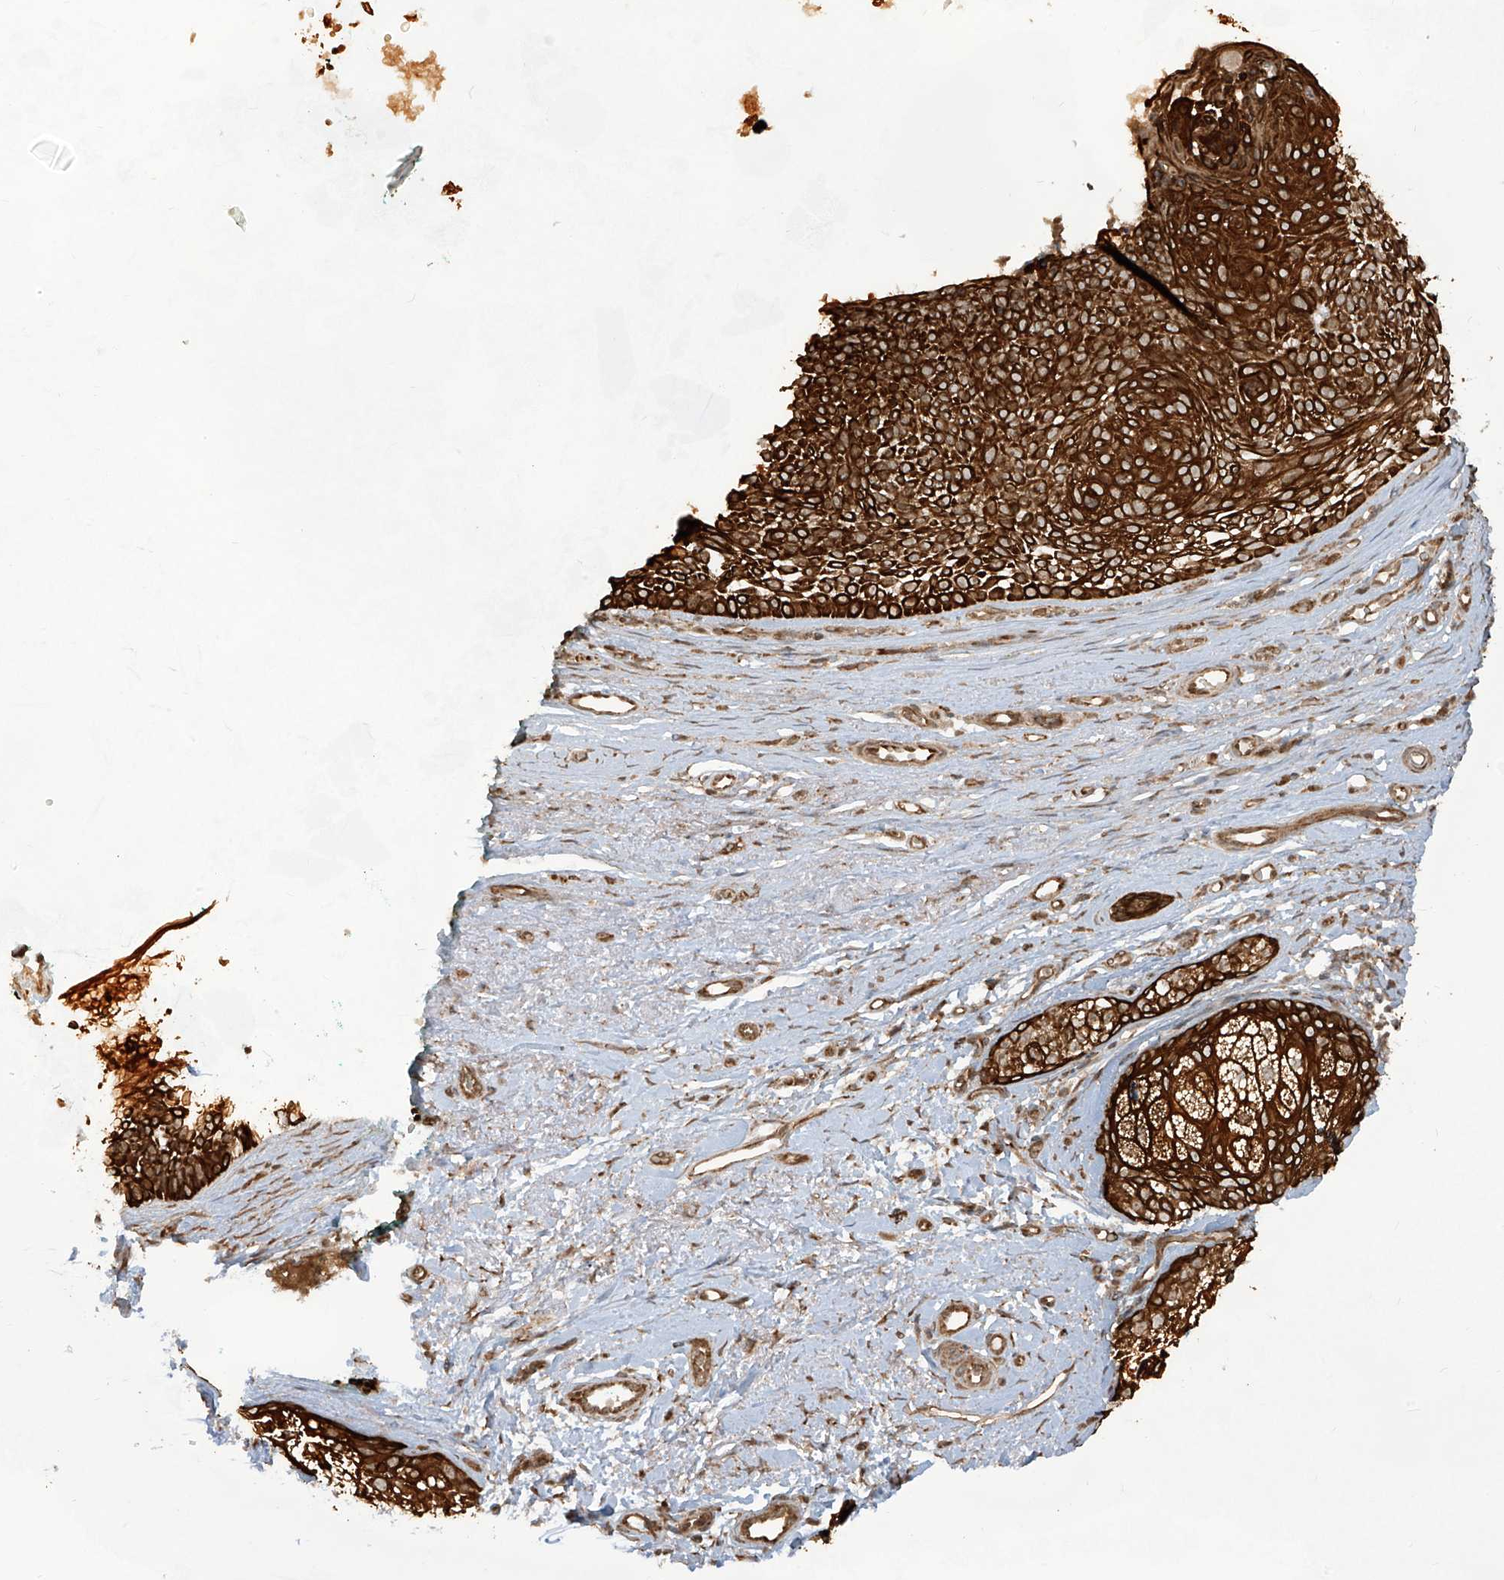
{"staining": {"intensity": "strong", "quantity": ">75%", "location": "cytoplasmic/membranous"}, "tissue": "skin cancer", "cell_type": "Tumor cells", "image_type": "cancer", "snomed": [{"axis": "morphology", "description": "Basal cell carcinoma"}, {"axis": "topography", "description": "Skin"}], "caption": "Protein positivity by immunohistochemistry exhibits strong cytoplasmic/membranous staining in about >75% of tumor cells in basal cell carcinoma (skin). Using DAB (3,3'-diaminobenzidine) (brown) and hematoxylin (blue) stains, captured at high magnification using brightfield microscopy.", "gene": "TRIM67", "patient": {"sex": "female", "age": 81}}